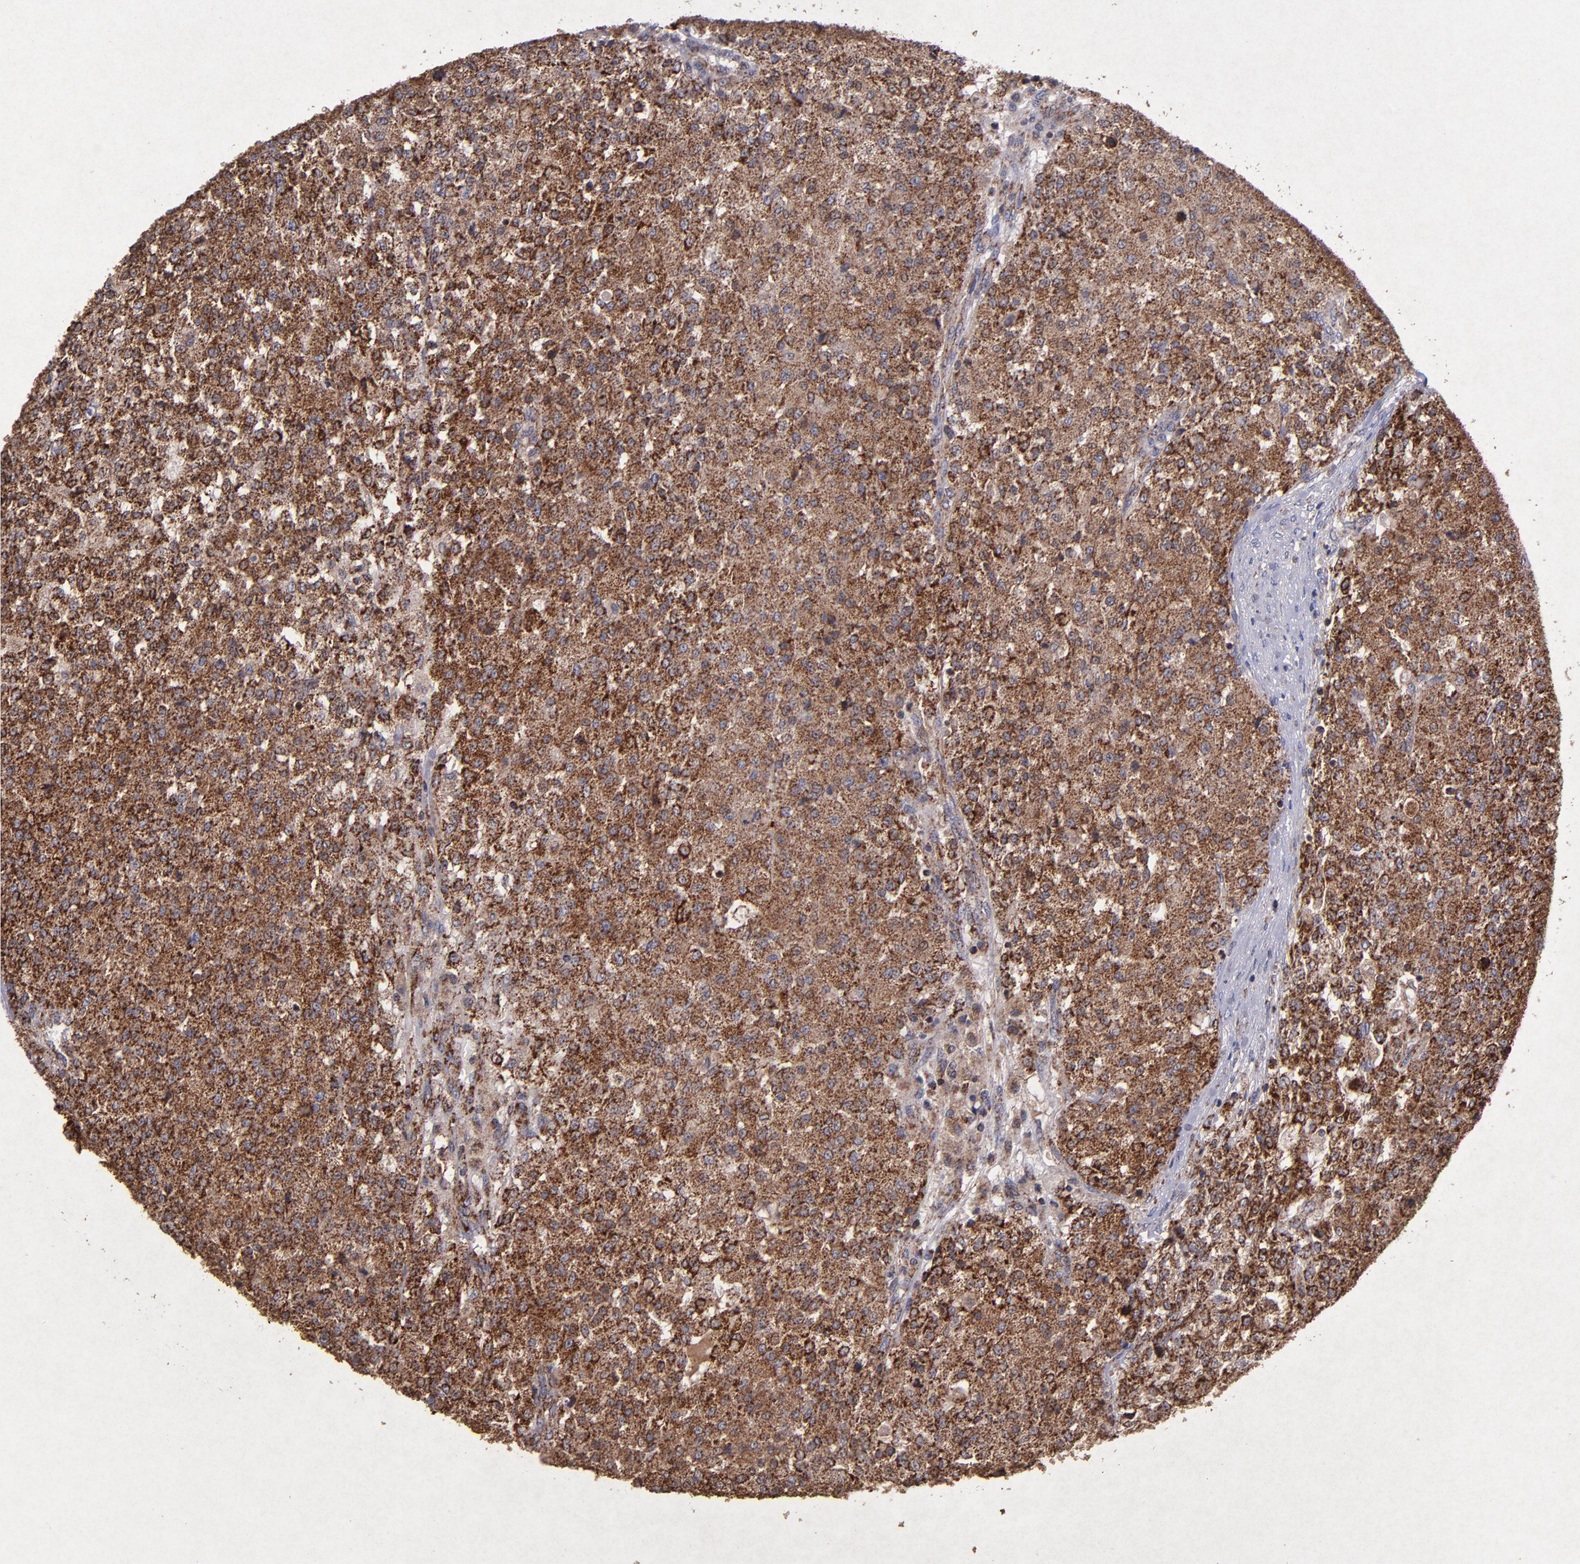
{"staining": {"intensity": "moderate", "quantity": ">75%", "location": "cytoplasmic/membranous"}, "tissue": "testis cancer", "cell_type": "Tumor cells", "image_type": "cancer", "snomed": [{"axis": "morphology", "description": "Seminoma, NOS"}, {"axis": "topography", "description": "Testis"}], "caption": "Immunohistochemistry (IHC) (DAB) staining of human seminoma (testis) reveals moderate cytoplasmic/membranous protein staining in approximately >75% of tumor cells. The staining is performed using DAB brown chromogen to label protein expression. The nuclei are counter-stained blue using hematoxylin.", "gene": "TIMM9", "patient": {"sex": "male", "age": 59}}